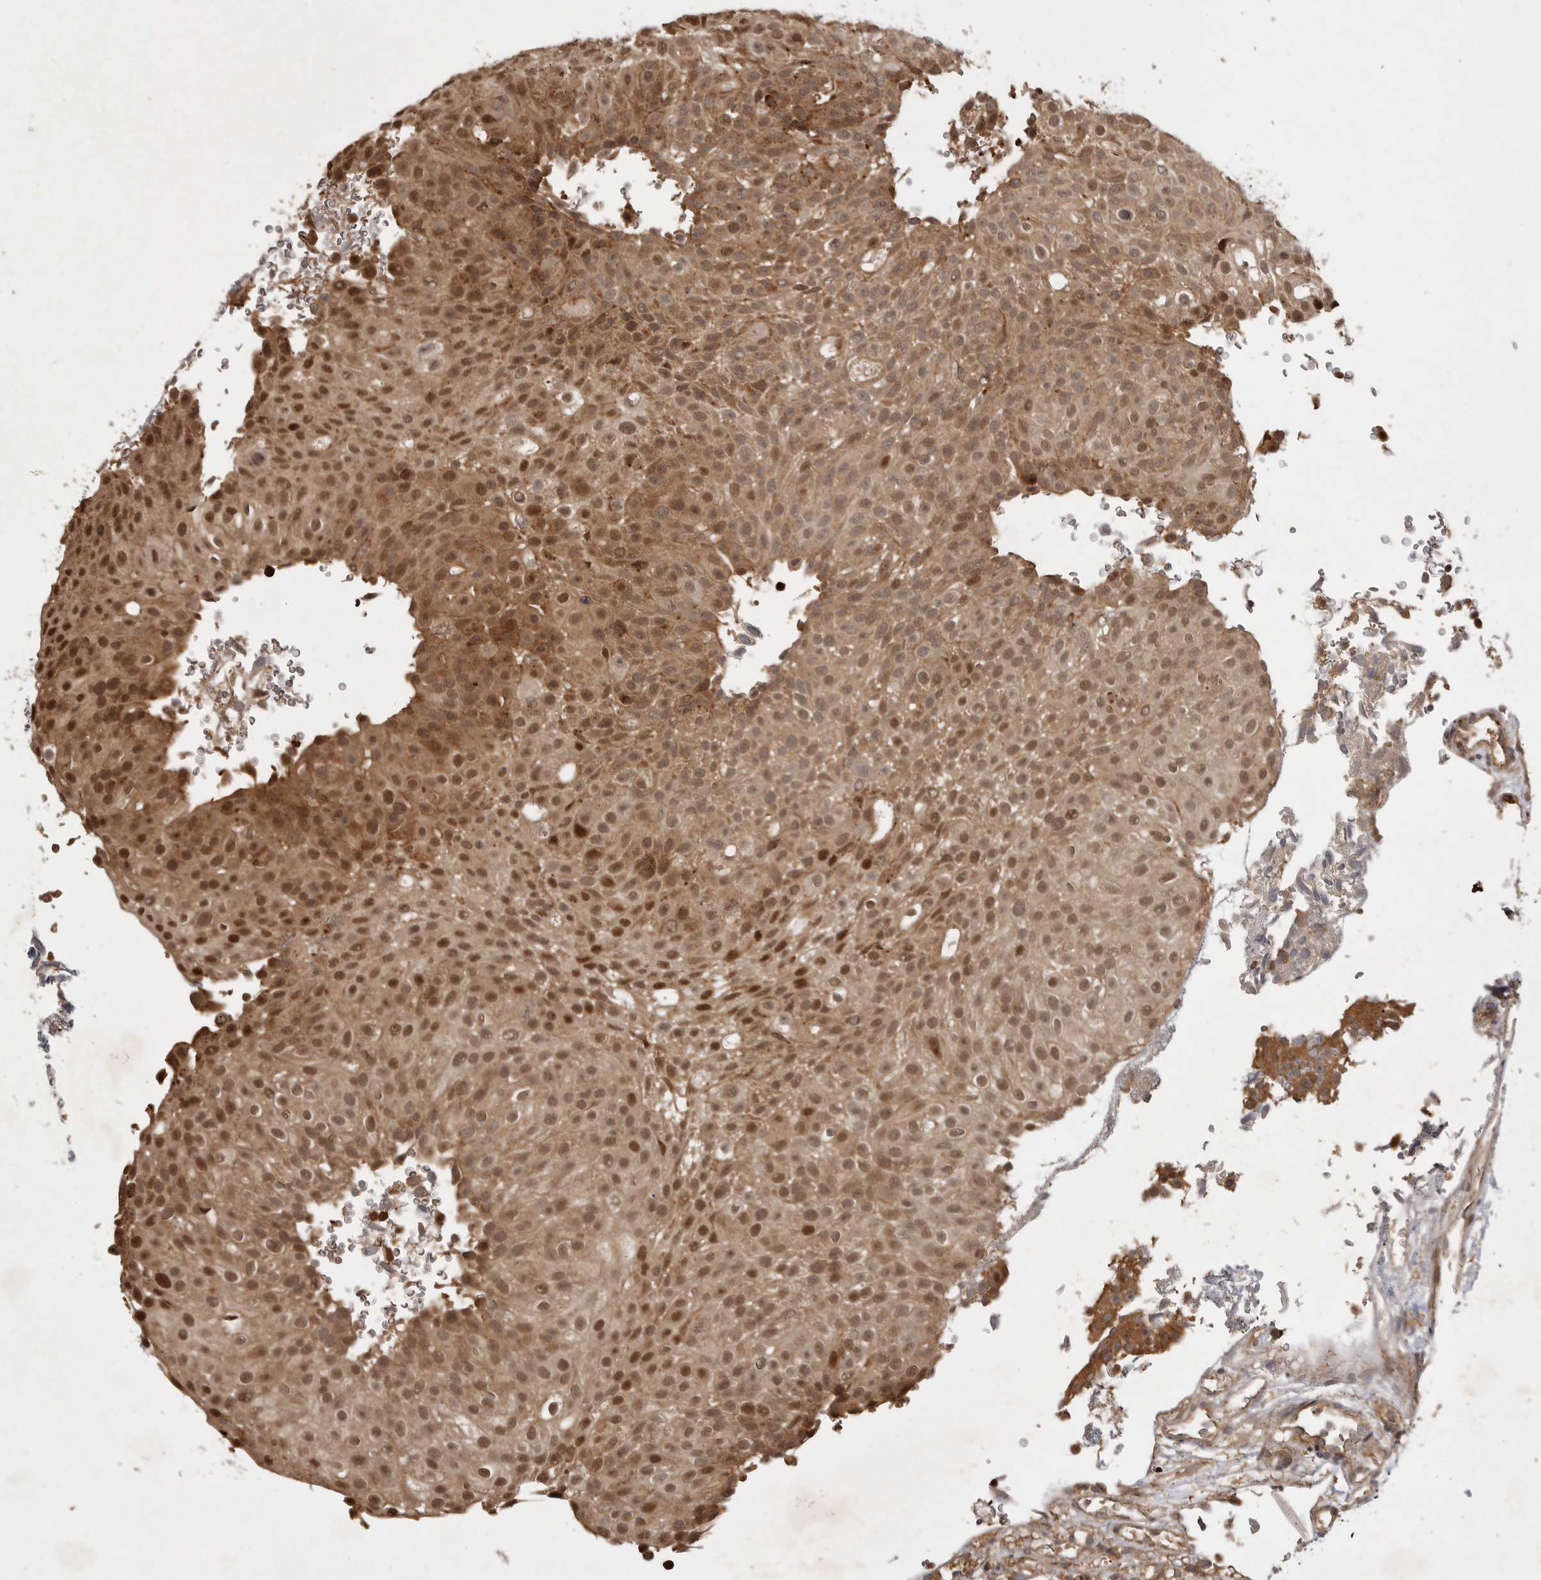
{"staining": {"intensity": "moderate", "quantity": ">75%", "location": "cytoplasmic/membranous,nuclear"}, "tissue": "urothelial cancer", "cell_type": "Tumor cells", "image_type": "cancer", "snomed": [{"axis": "morphology", "description": "Urothelial carcinoma, Low grade"}, {"axis": "topography", "description": "Urinary bladder"}], "caption": "Tumor cells demonstrate medium levels of moderate cytoplasmic/membranous and nuclear positivity in about >75% of cells in urothelial carcinoma (low-grade). (IHC, brightfield microscopy, high magnification).", "gene": "ZNF232", "patient": {"sex": "male", "age": 78}}